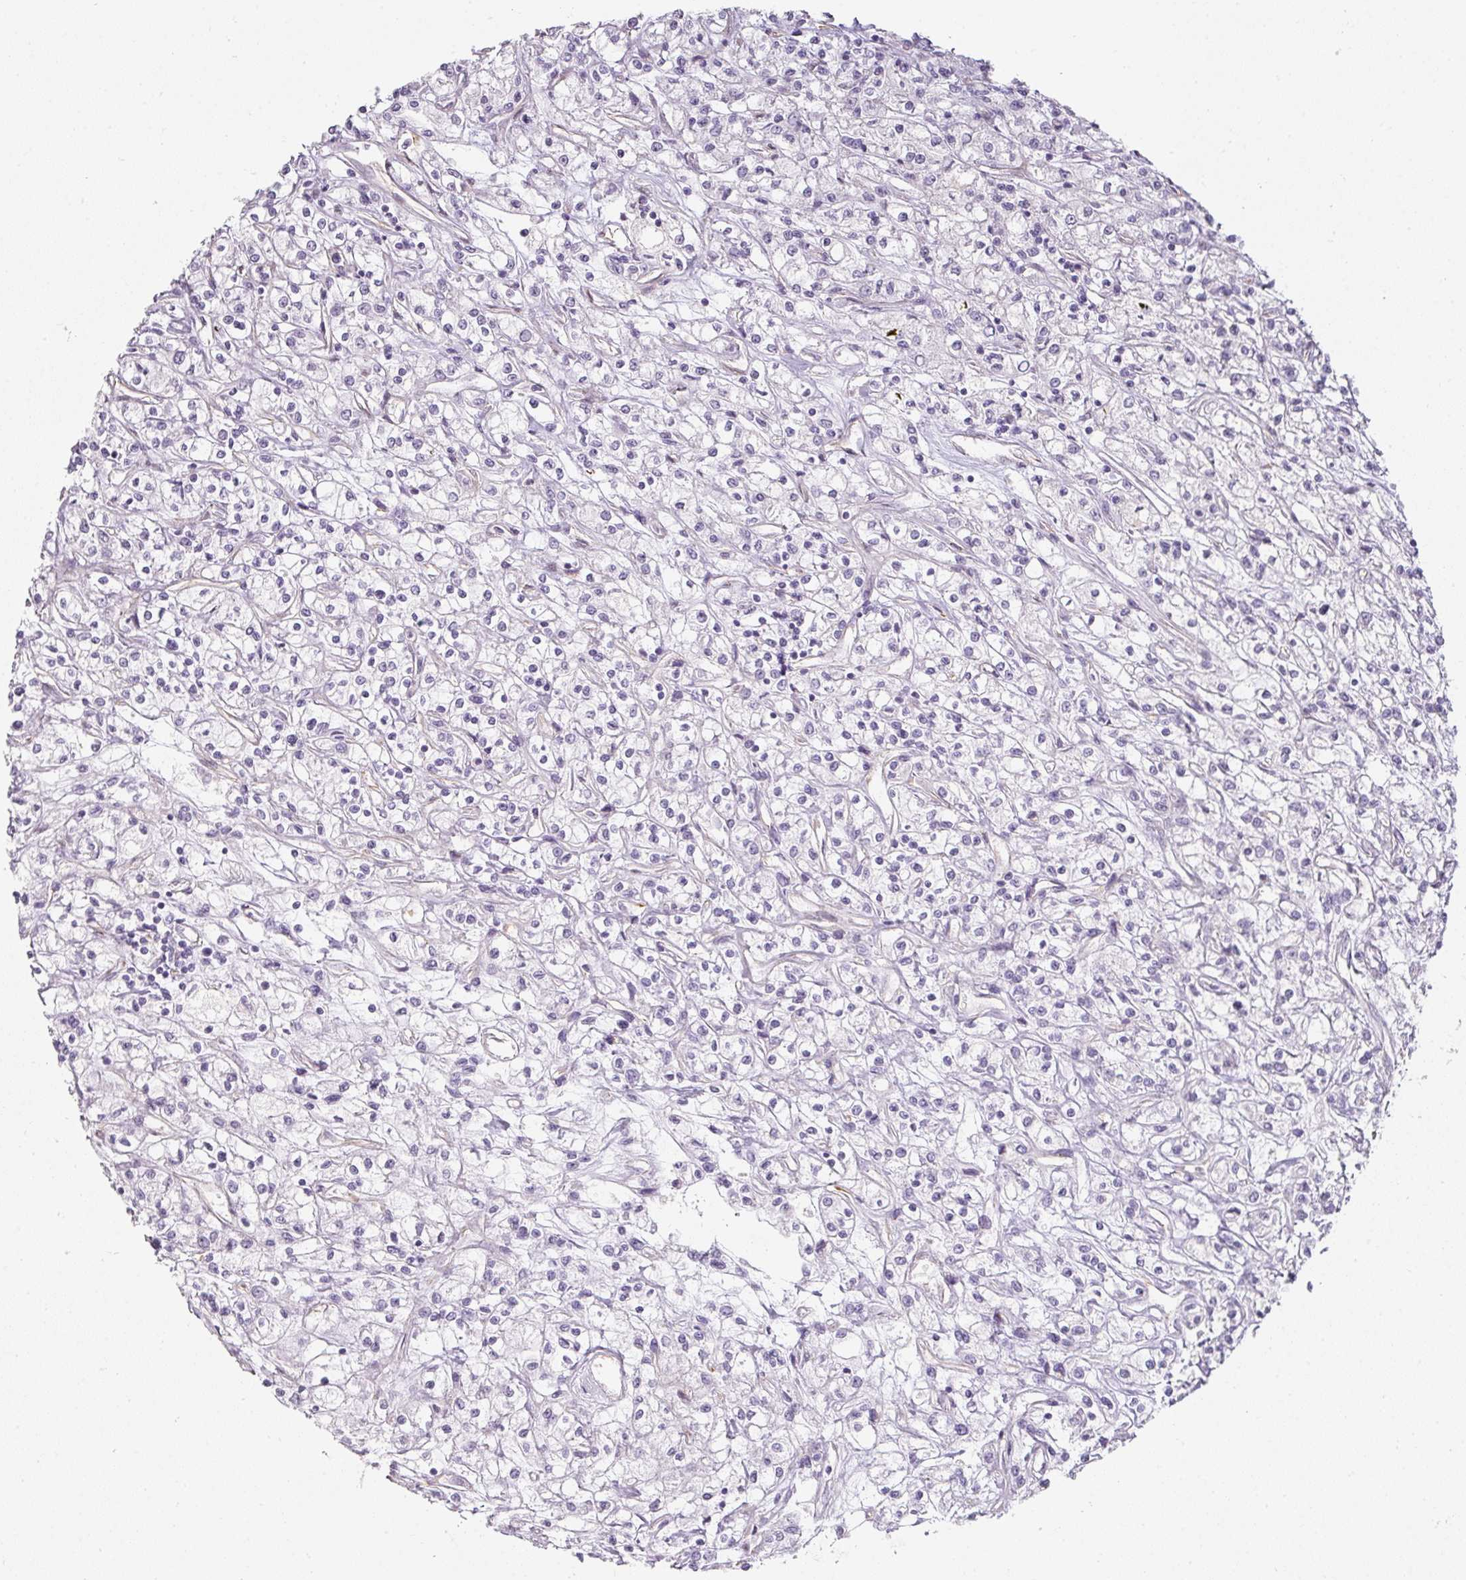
{"staining": {"intensity": "negative", "quantity": "none", "location": "none"}, "tissue": "renal cancer", "cell_type": "Tumor cells", "image_type": "cancer", "snomed": [{"axis": "morphology", "description": "Adenocarcinoma, NOS"}, {"axis": "topography", "description": "Kidney"}], "caption": "DAB immunohistochemical staining of renal cancer (adenocarcinoma) exhibits no significant expression in tumor cells.", "gene": "ATP8B2", "patient": {"sex": "female", "age": 59}}